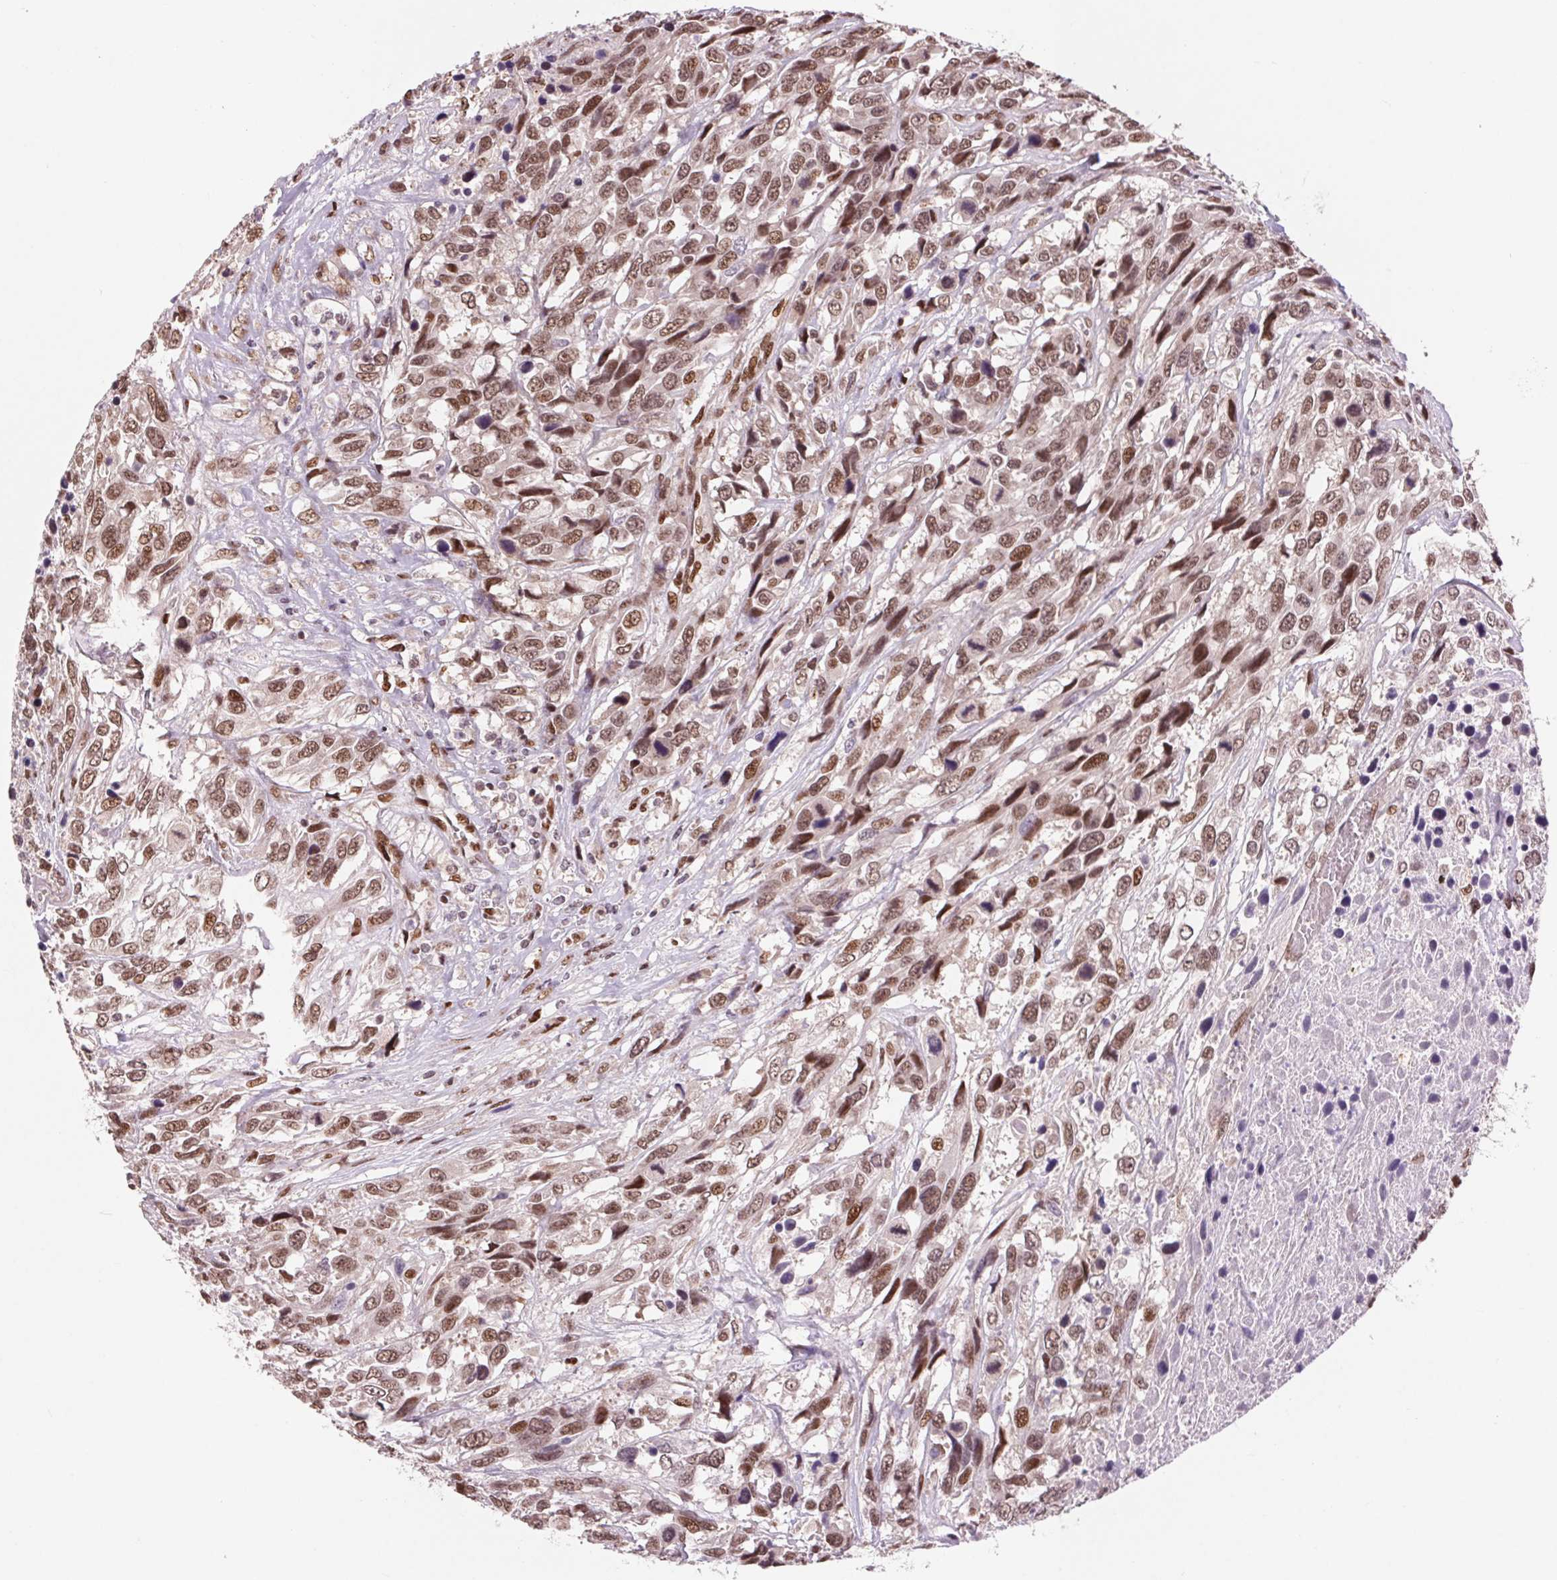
{"staining": {"intensity": "moderate", "quantity": ">75%", "location": "nuclear"}, "tissue": "urothelial cancer", "cell_type": "Tumor cells", "image_type": "cancer", "snomed": [{"axis": "morphology", "description": "Urothelial carcinoma, High grade"}, {"axis": "topography", "description": "Urinary bladder"}], "caption": "Protein expression analysis of human urothelial cancer reveals moderate nuclear expression in approximately >75% of tumor cells.", "gene": "RAD23A", "patient": {"sex": "female", "age": 70}}